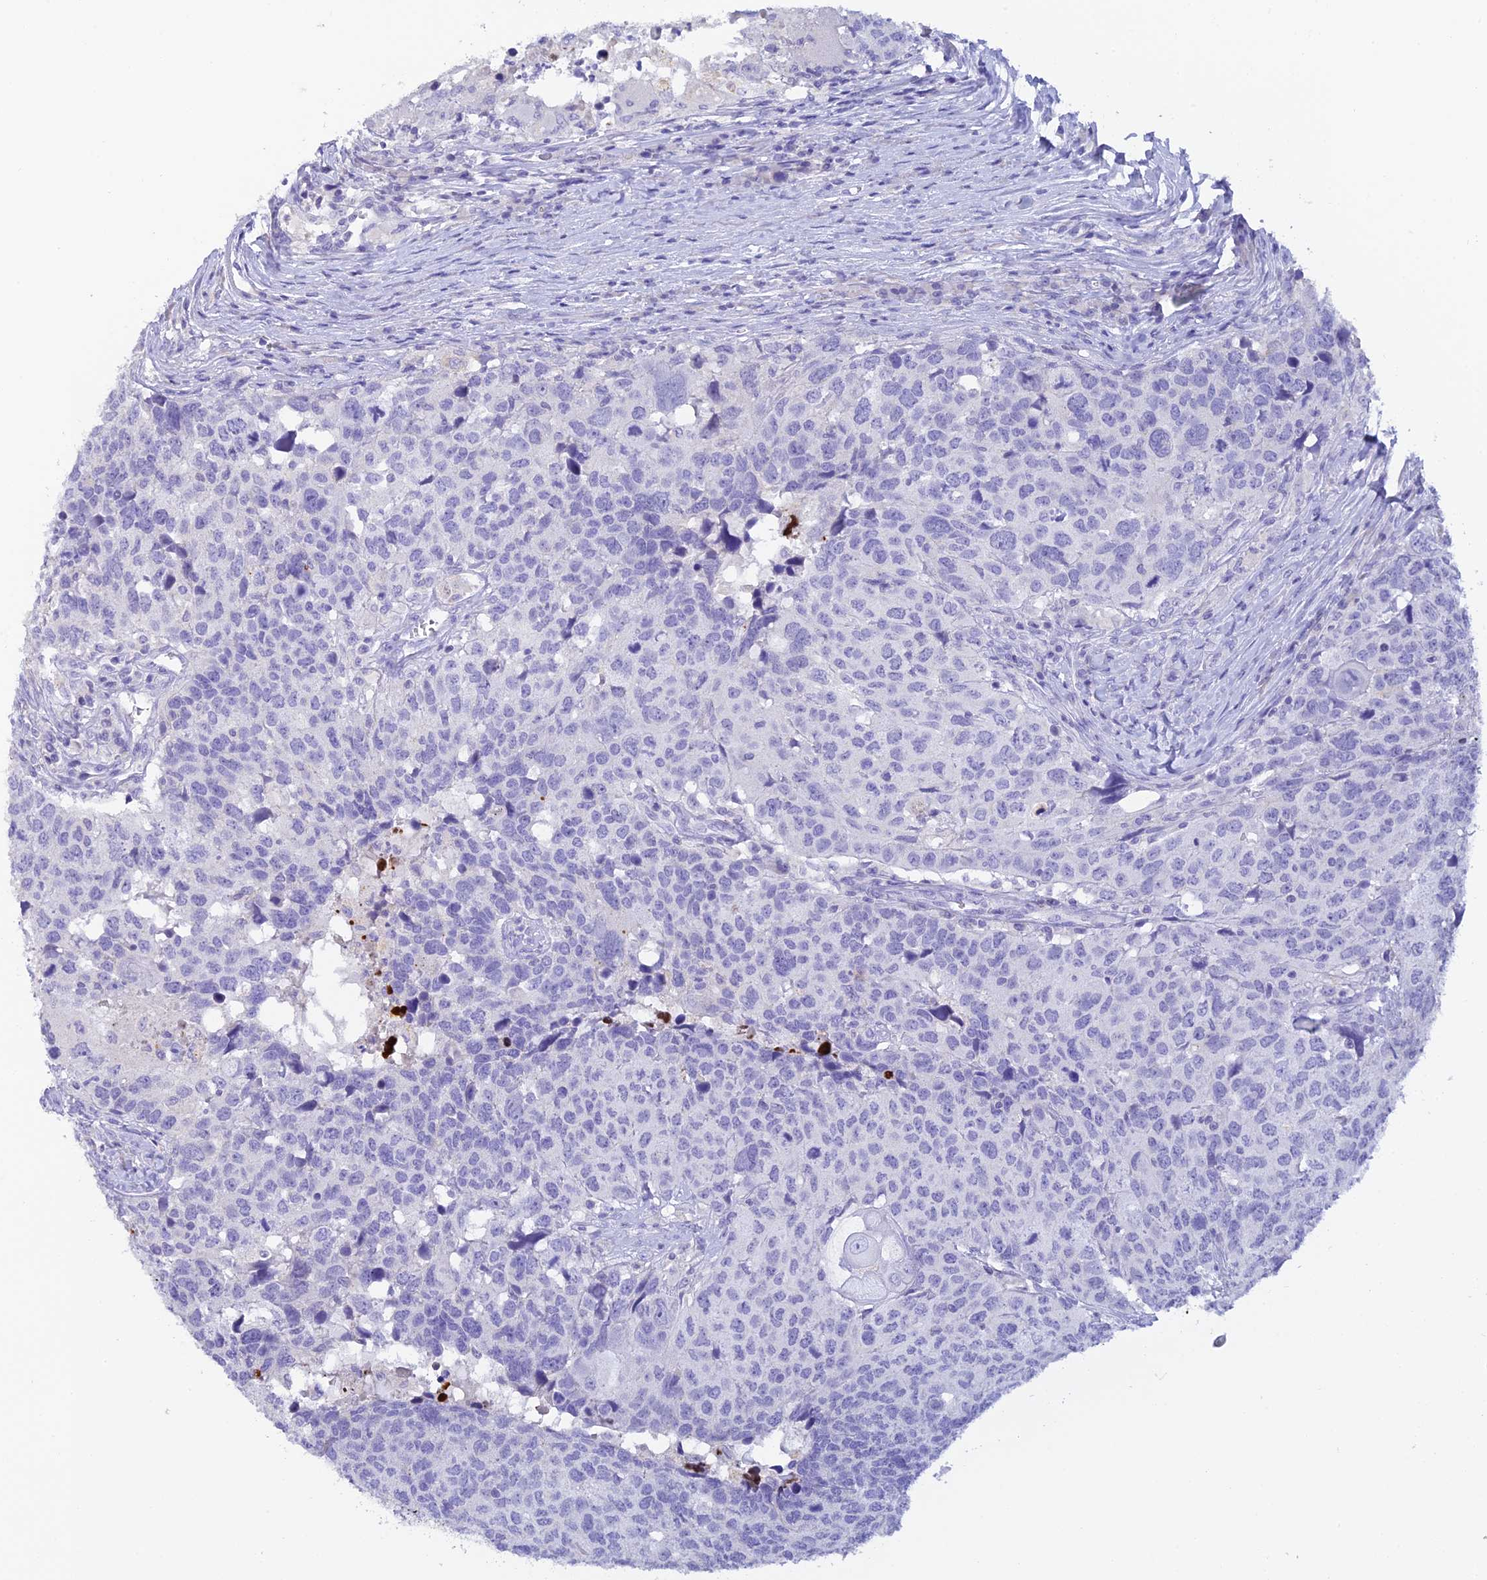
{"staining": {"intensity": "negative", "quantity": "none", "location": "none"}, "tissue": "head and neck cancer", "cell_type": "Tumor cells", "image_type": "cancer", "snomed": [{"axis": "morphology", "description": "Squamous cell carcinoma, NOS"}, {"axis": "topography", "description": "Head-Neck"}], "caption": "Immunohistochemistry (IHC) micrograph of human squamous cell carcinoma (head and neck) stained for a protein (brown), which demonstrates no positivity in tumor cells.", "gene": "C12orf29", "patient": {"sex": "male", "age": 66}}